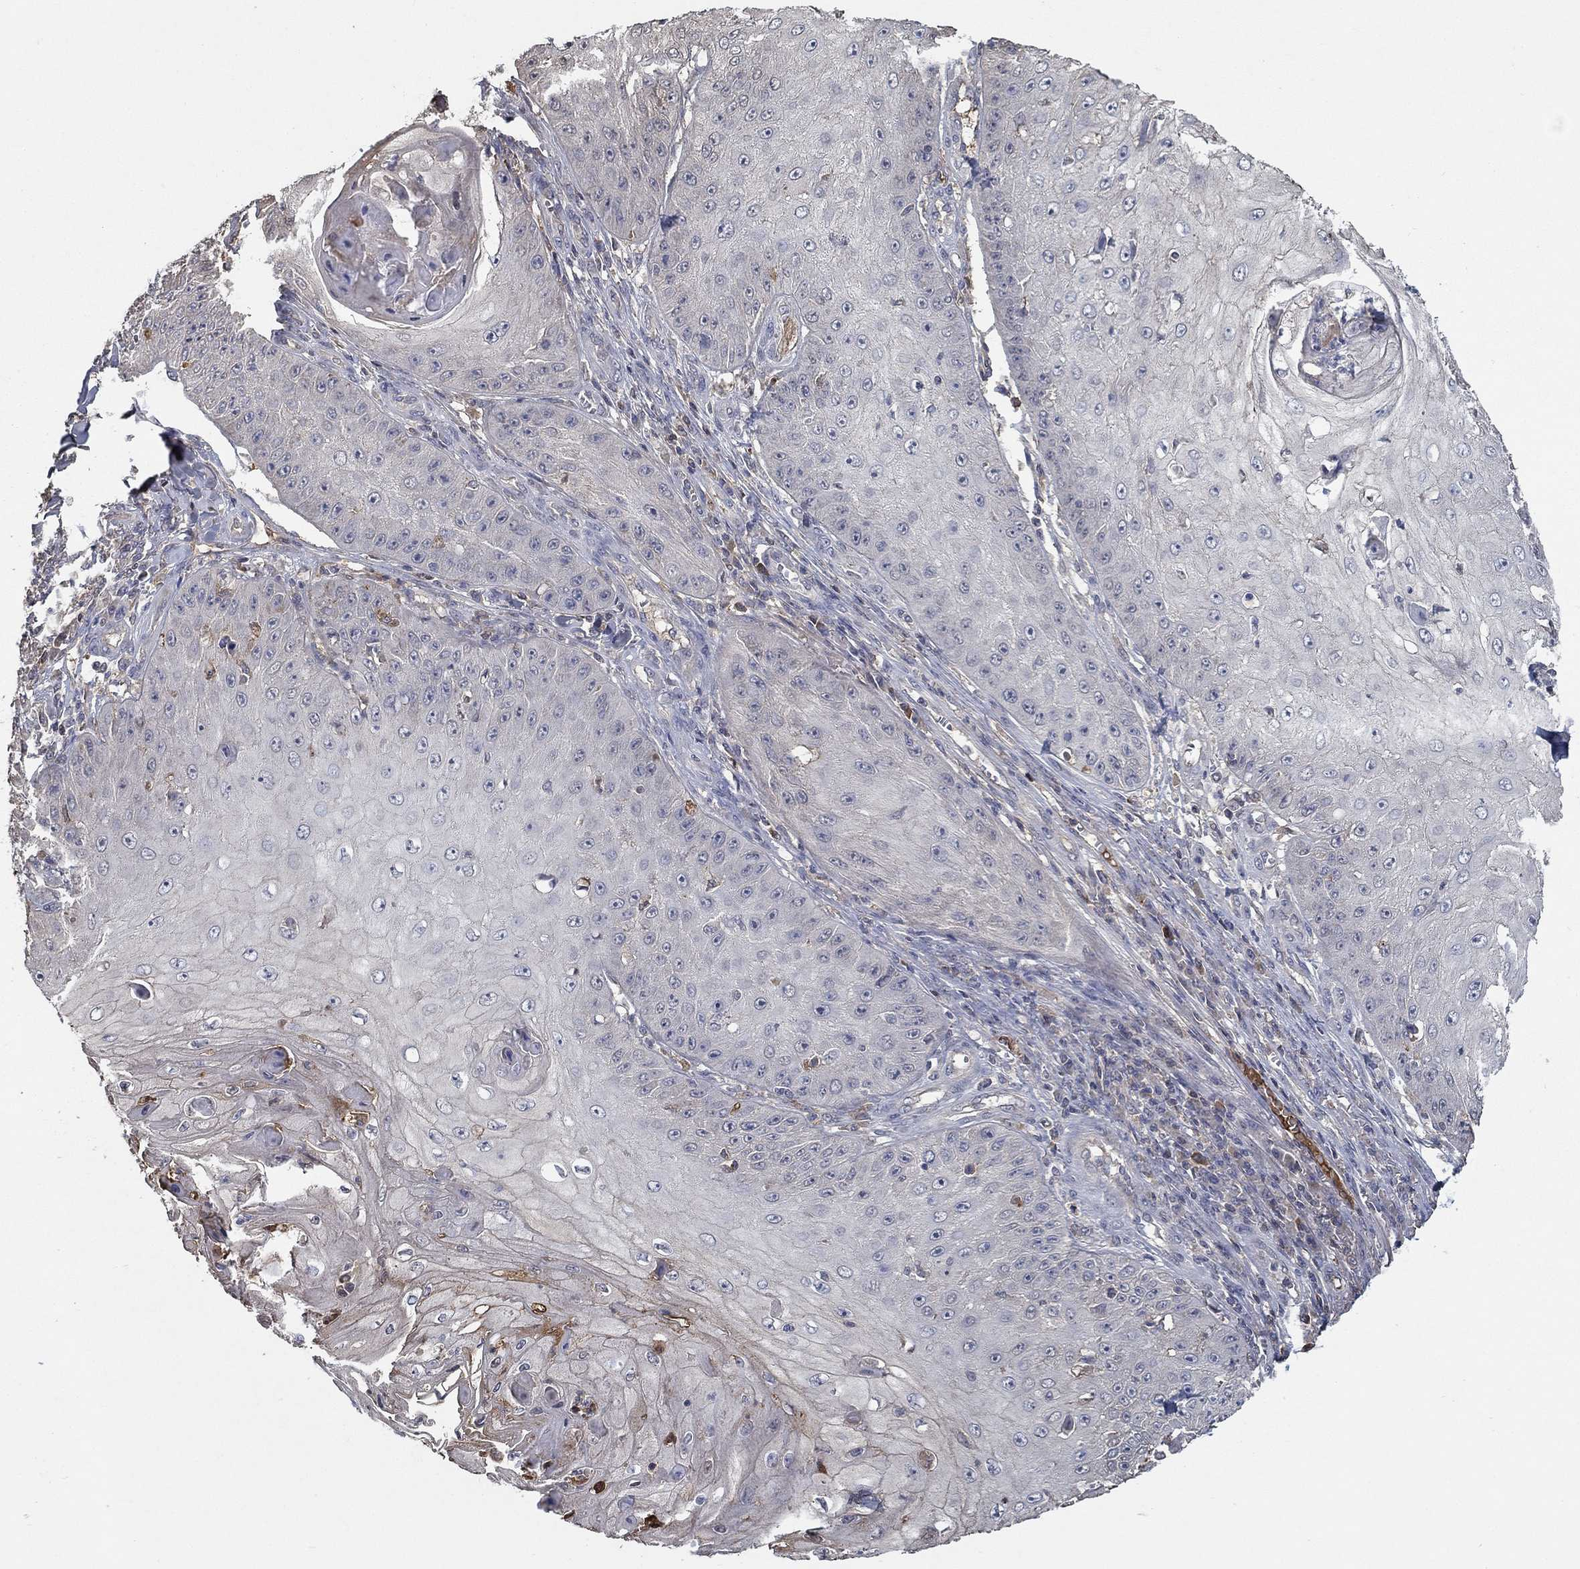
{"staining": {"intensity": "negative", "quantity": "none", "location": "none"}, "tissue": "skin cancer", "cell_type": "Tumor cells", "image_type": "cancer", "snomed": [{"axis": "morphology", "description": "Squamous cell carcinoma, NOS"}, {"axis": "topography", "description": "Skin"}], "caption": "The image displays no staining of tumor cells in skin cancer.", "gene": "IL10", "patient": {"sex": "male", "age": 70}}